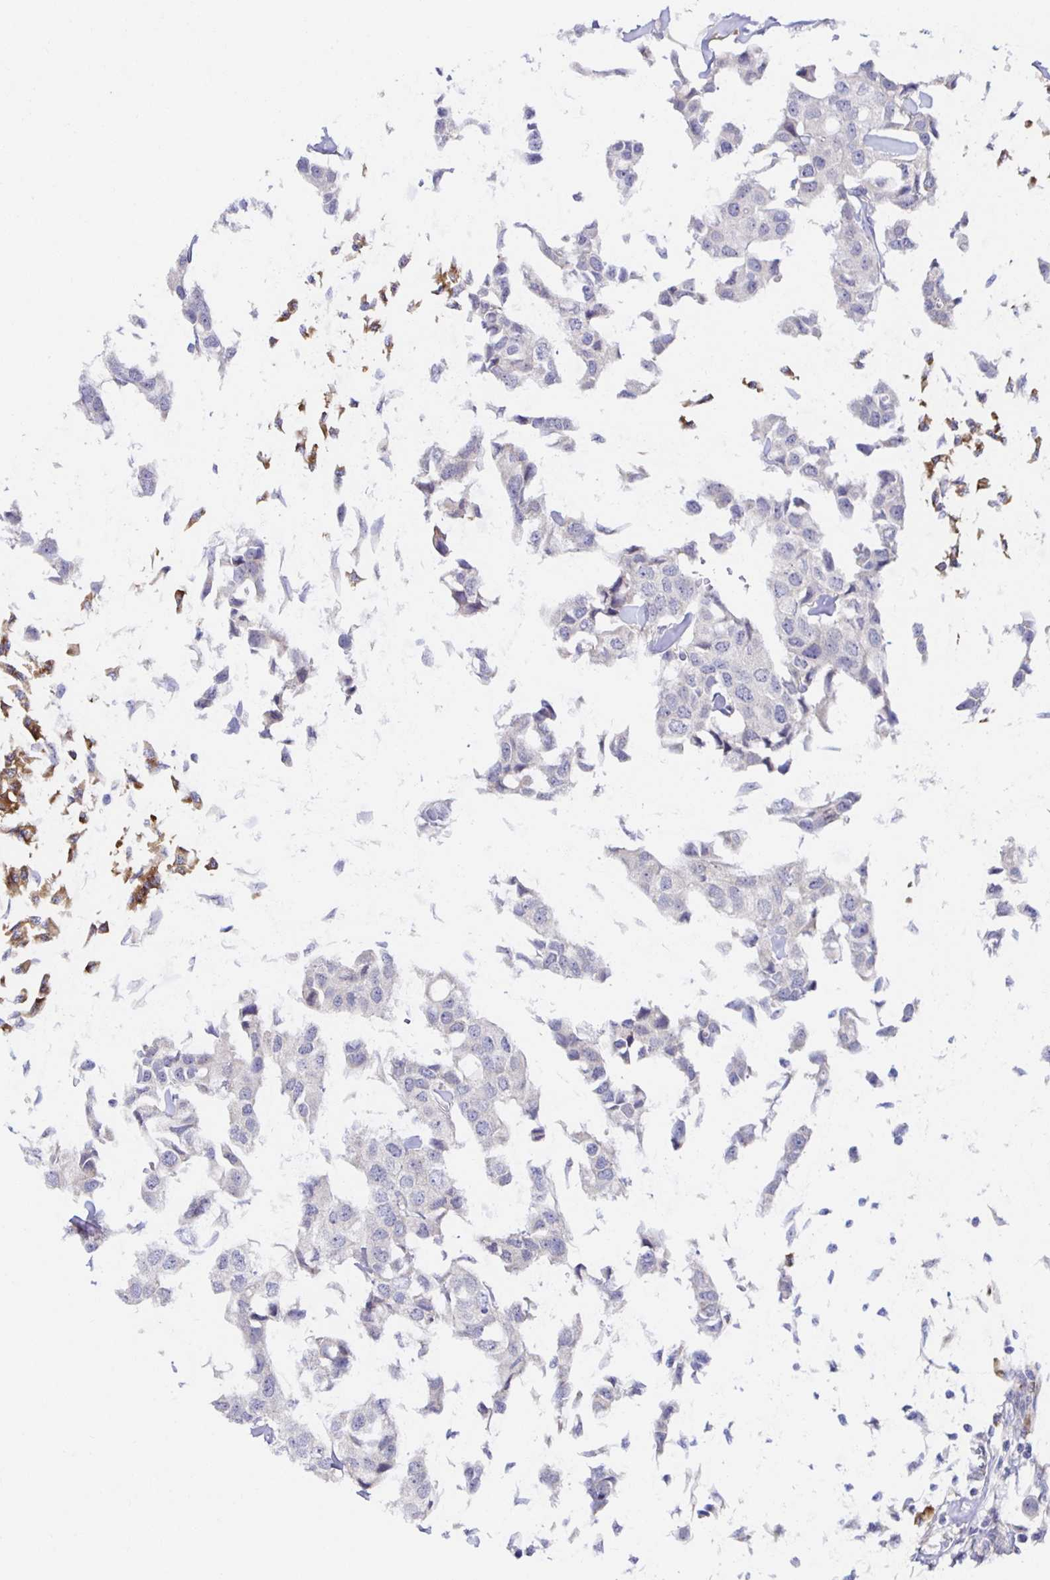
{"staining": {"intensity": "negative", "quantity": "none", "location": "none"}, "tissue": "breast cancer", "cell_type": "Tumor cells", "image_type": "cancer", "snomed": [{"axis": "morphology", "description": "Duct carcinoma"}, {"axis": "topography", "description": "Breast"}], "caption": "High power microscopy micrograph of an immunohistochemistry image of invasive ductal carcinoma (breast), revealing no significant staining in tumor cells. (DAB IHC visualized using brightfield microscopy, high magnification).", "gene": "BAD", "patient": {"sex": "female", "age": 80}}